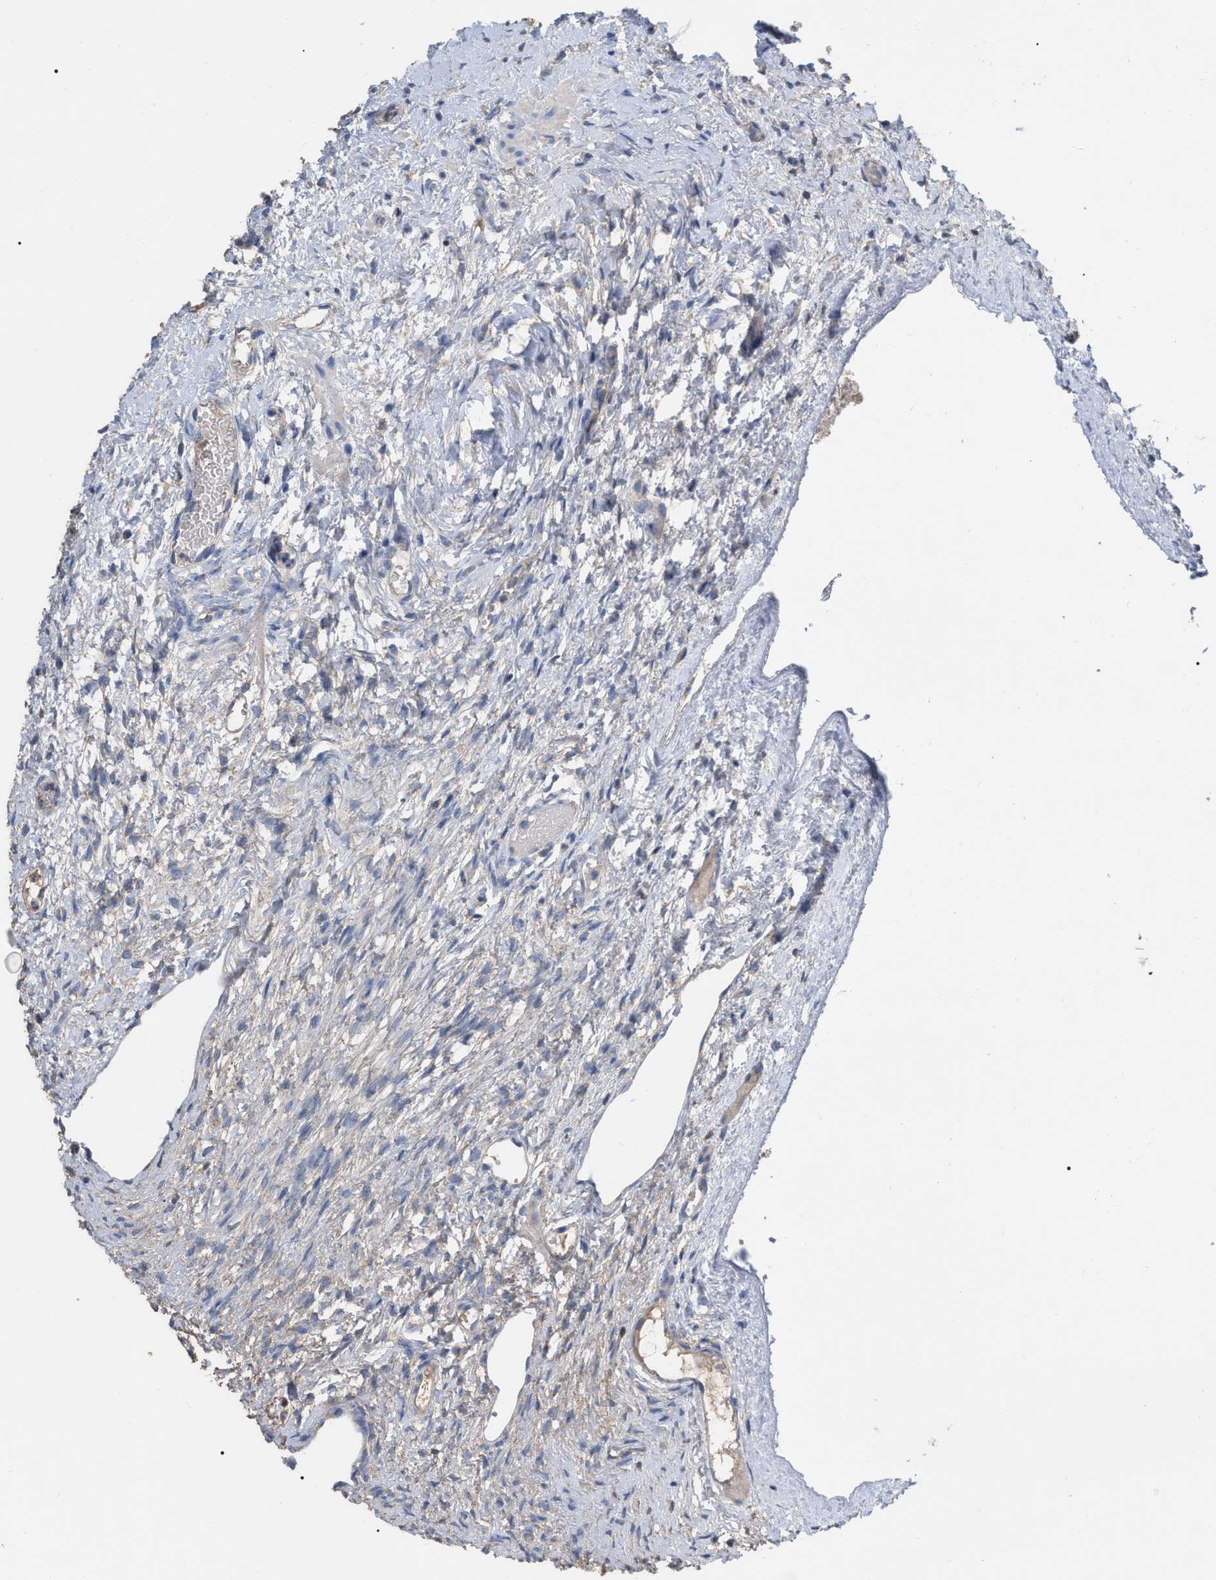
{"staining": {"intensity": "weak", "quantity": ">75%", "location": "cytoplasmic/membranous"}, "tissue": "ovary", "cell_type": "Follicle cells", "image_type": "normal", "snomed": [{"axis": "morphology", "description": "Normal tissue, NOS"}, {"axis": "topography", "description": "Ovary"}], "caption": "A histopathology image of human ovary stained for a protein exhibits weak cytoplasmic/membranous brown staining in follicle cells. (brown staining indicates protein expression, while blue staining denotes nuclei).", "gene": "GPR179", "patient": {"sex": "female", "age": 33}}